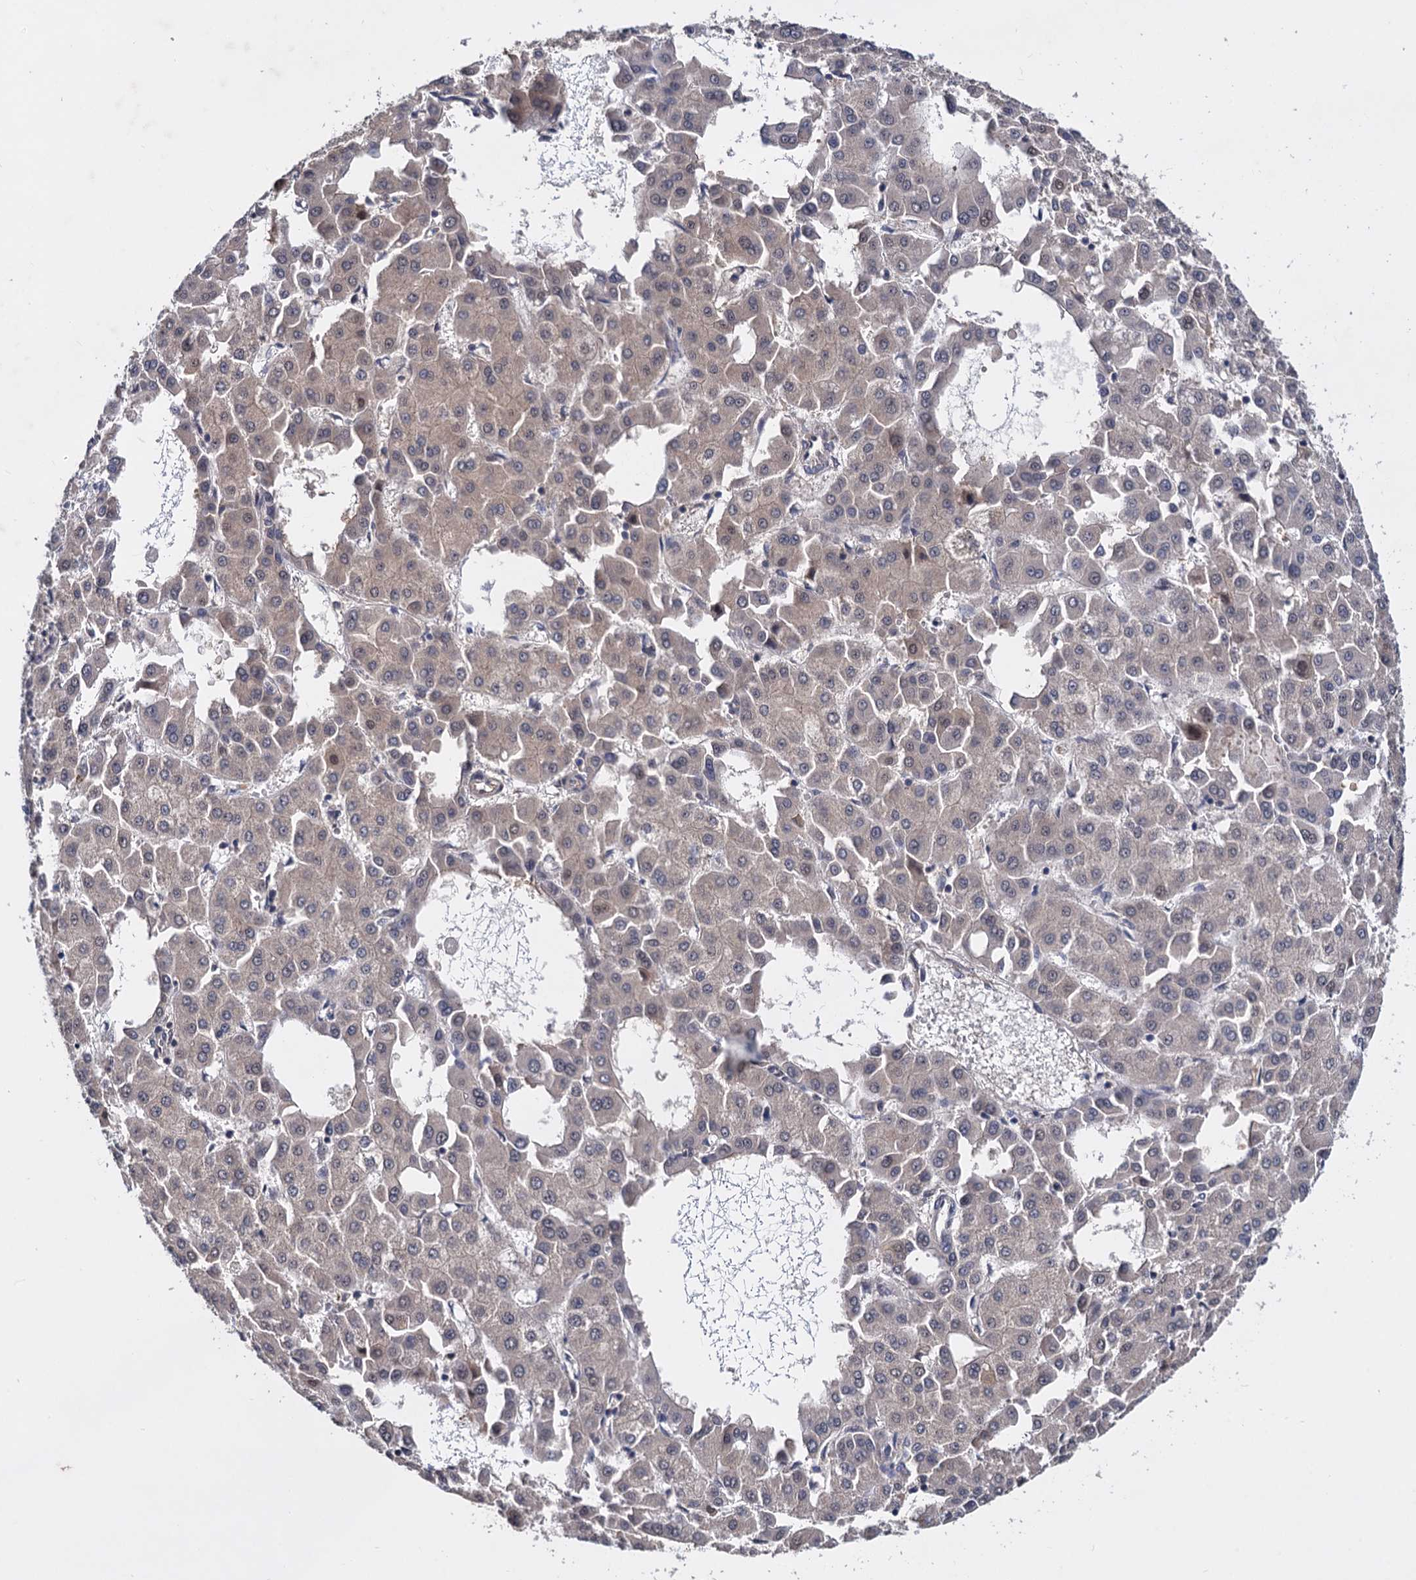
{"staining": {"intensity": "negative", "quantity": "none", "location": "none"}, "tissue": "liver cancer", "cell_type": "Tumor cells", "image_type": "cancer", "snomed": [{"axis": "morphology", "description": "Carcinoma, Hepatocellular, NOS"}, {"axis": "topography", "description": "Liver"}], "caption": "This is an immunohistochemistry (IHC) micrograph of human liver cancer. There is no expression in tumor cells.", "gene": "PSMD4", "patient": {"sex": "male", "age": 47}}